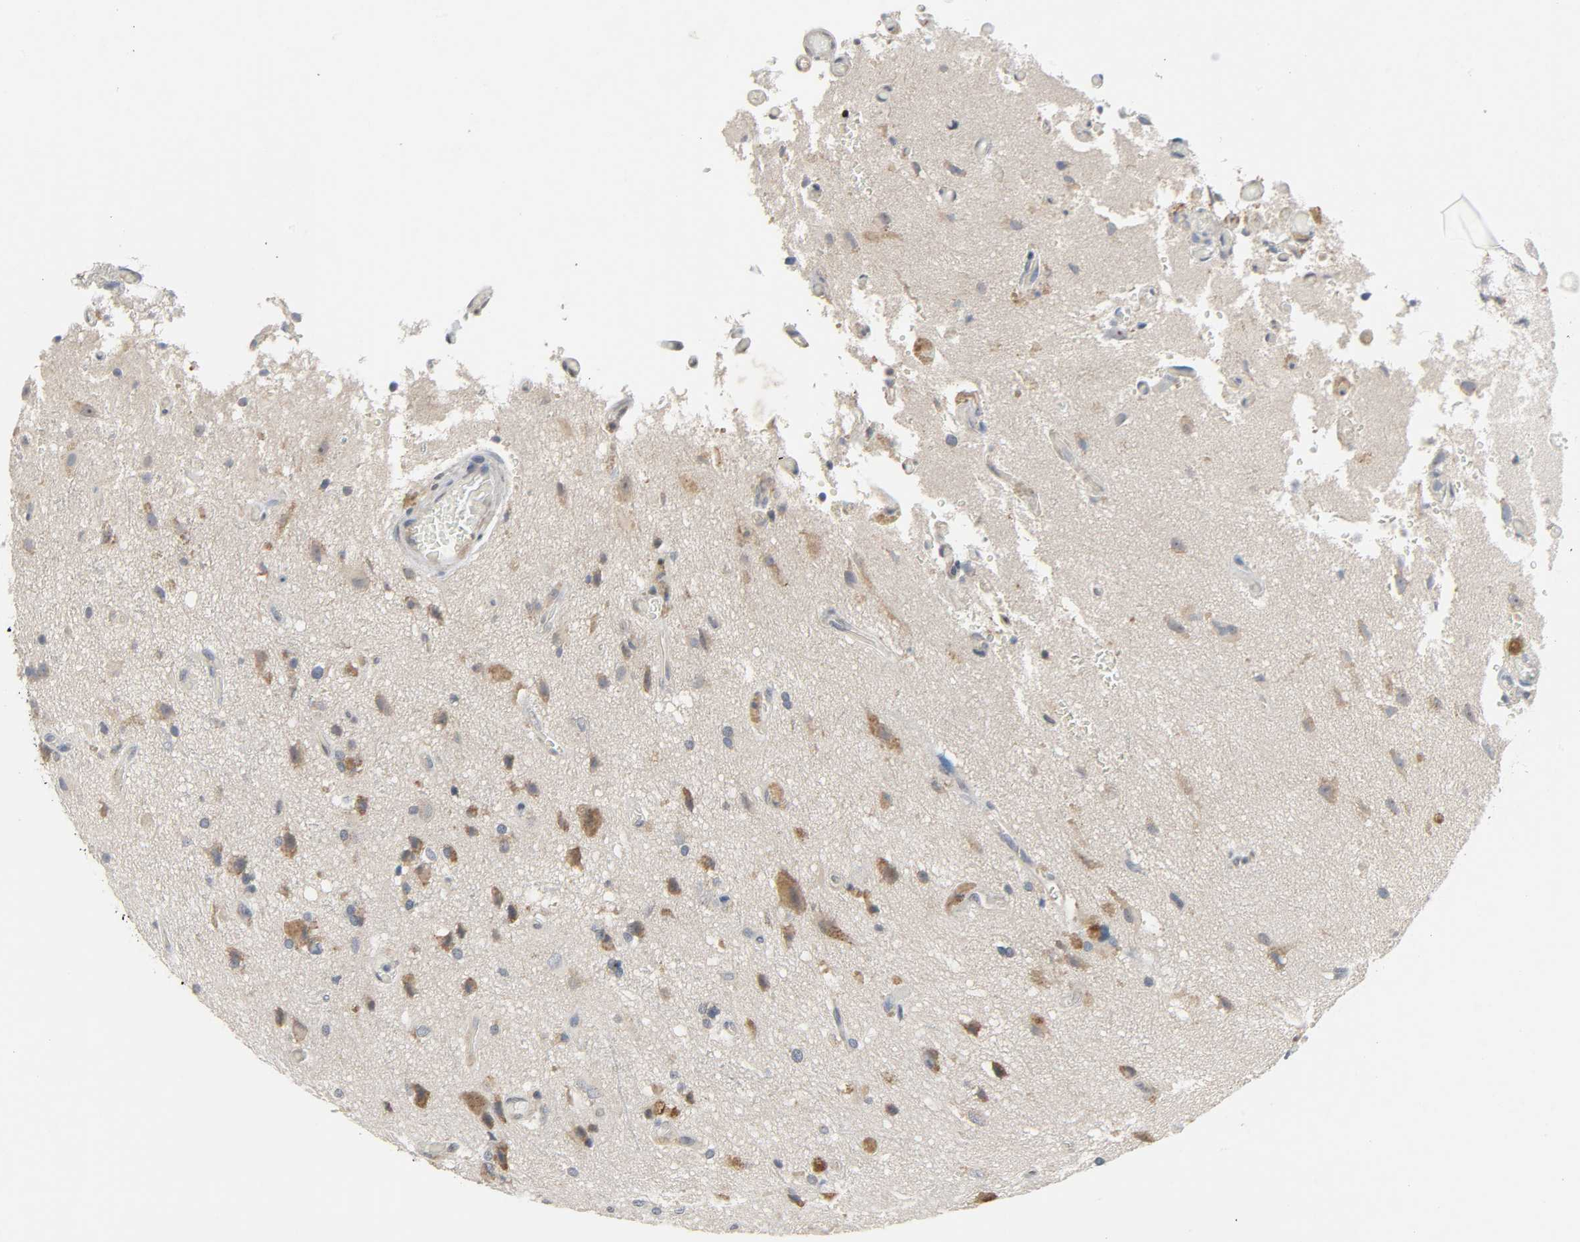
{"staining": {"intensity": "moderate", "quantity": "25%-75%", "location": "cytoplasmic/membranous"}, "tissue": "glioma", "cell_type": "Tumor cells", "image_type": "cancer", "snomed": [{"axis": "morphology", "description": "Glioma, malignant, High grade"}, {"axis": "topography", "description": "Brain"}], "caption": "A high-resolution micrograph shows immunohistochemistry (IHC) staining of glioma, which exhibits moderate cytoplasmic/membranous staining in about 25%-75% of tumor cells.", "gene": "CD4", "patient": {"sex": "male", "age": 47}}